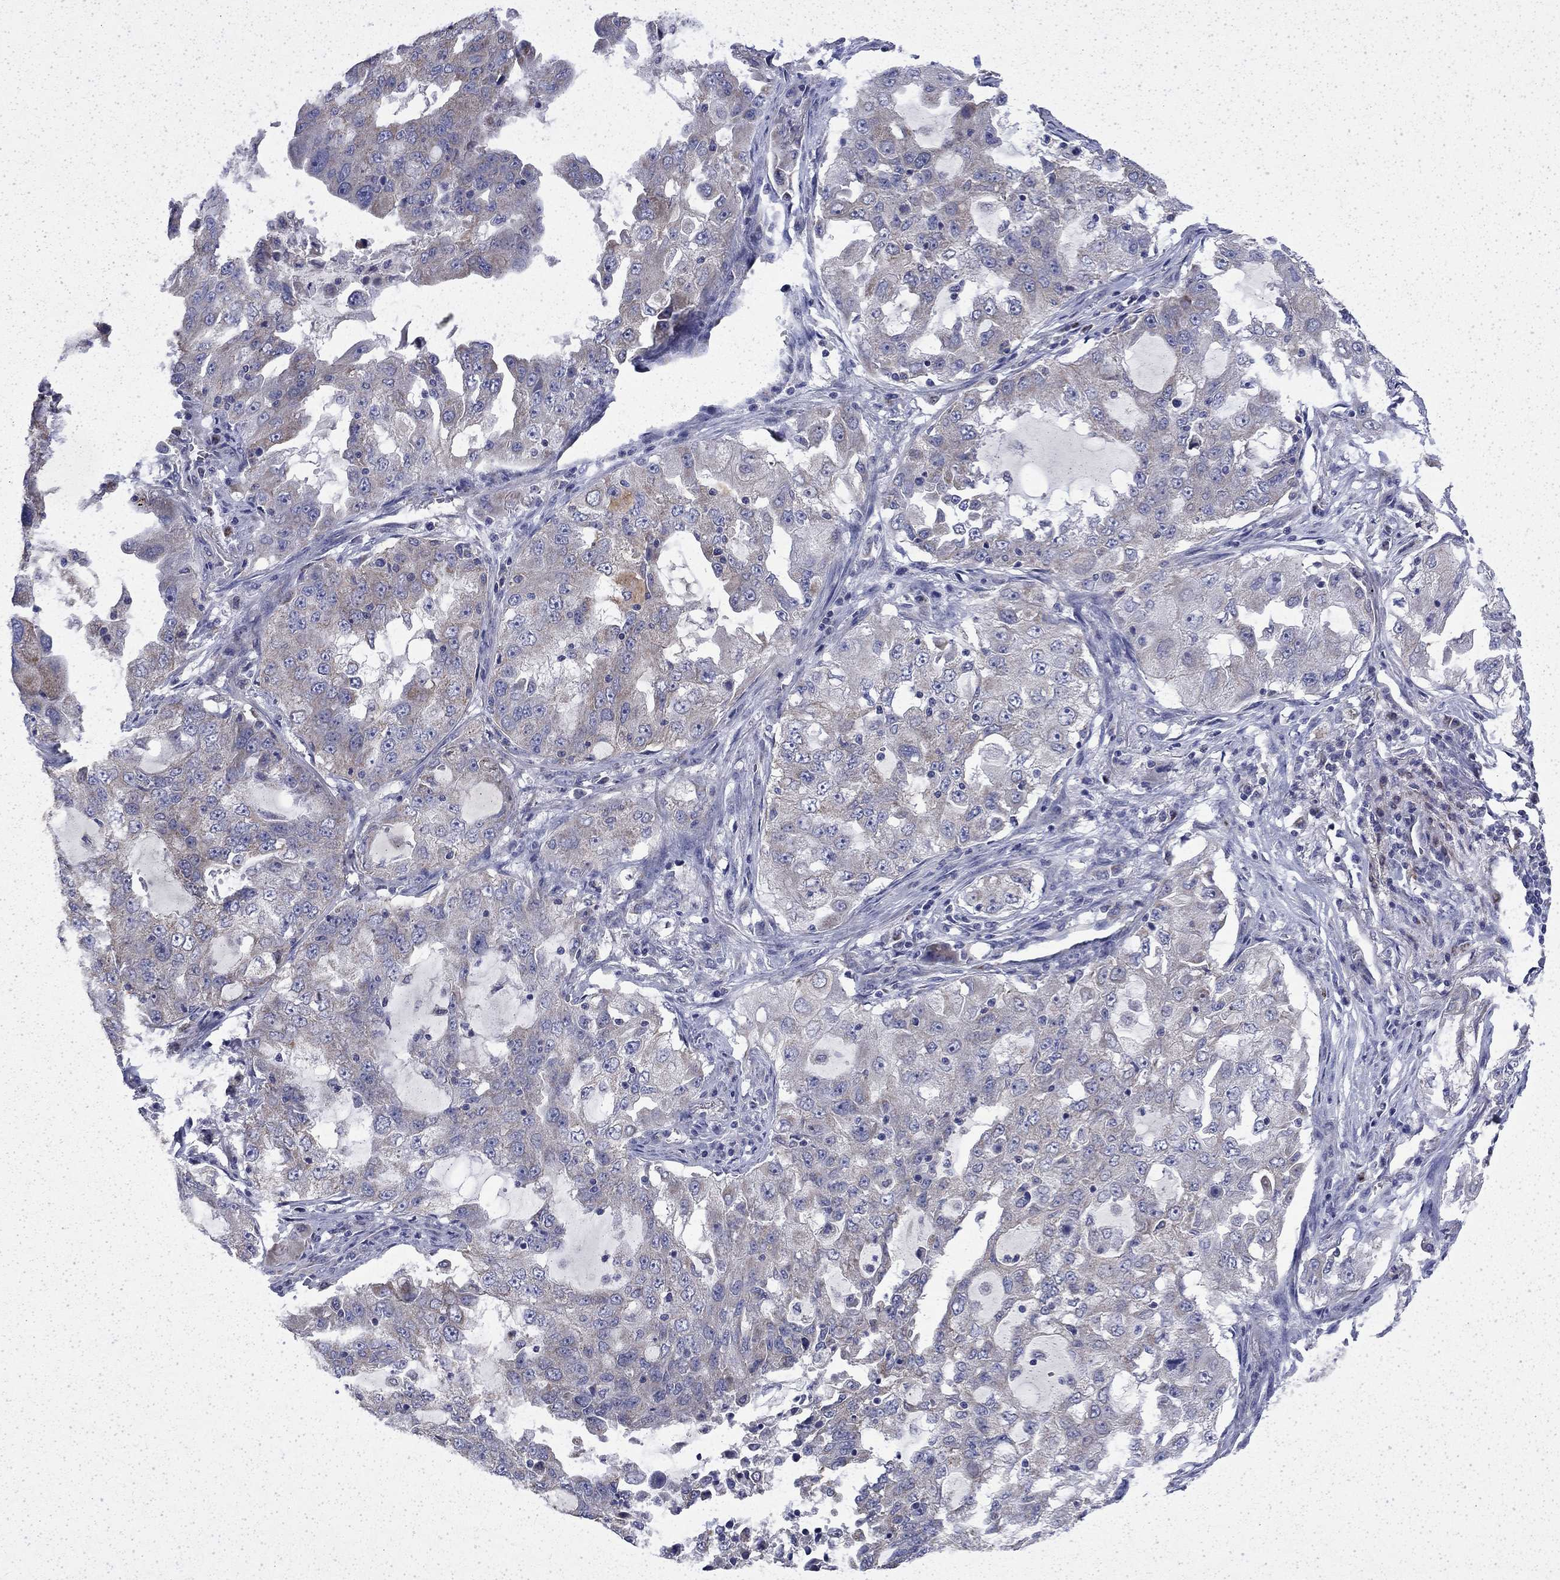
{"staining": {"intensity": "weak", "quantity": "<25%", "location": "cytoplasmic/membranous"}, "tissue": "lung cancer", "cell_type": "Tumor cells", "image_type": "cancer", "snomed": [{"axis": "morphology", "description": "Adenocarcinoma, NOS"}, {"axis": "topography", "description": "Lung"}], "caption": "Lung adenocarcinoma was stained to show a protein in brown. There is no significant positivity in tumor cells. (Immunohistochemistry (ihc), brightfield microscopy, high magnification).", "gene": "DTNA", "patient": {"sex": "female", "age": 61}}